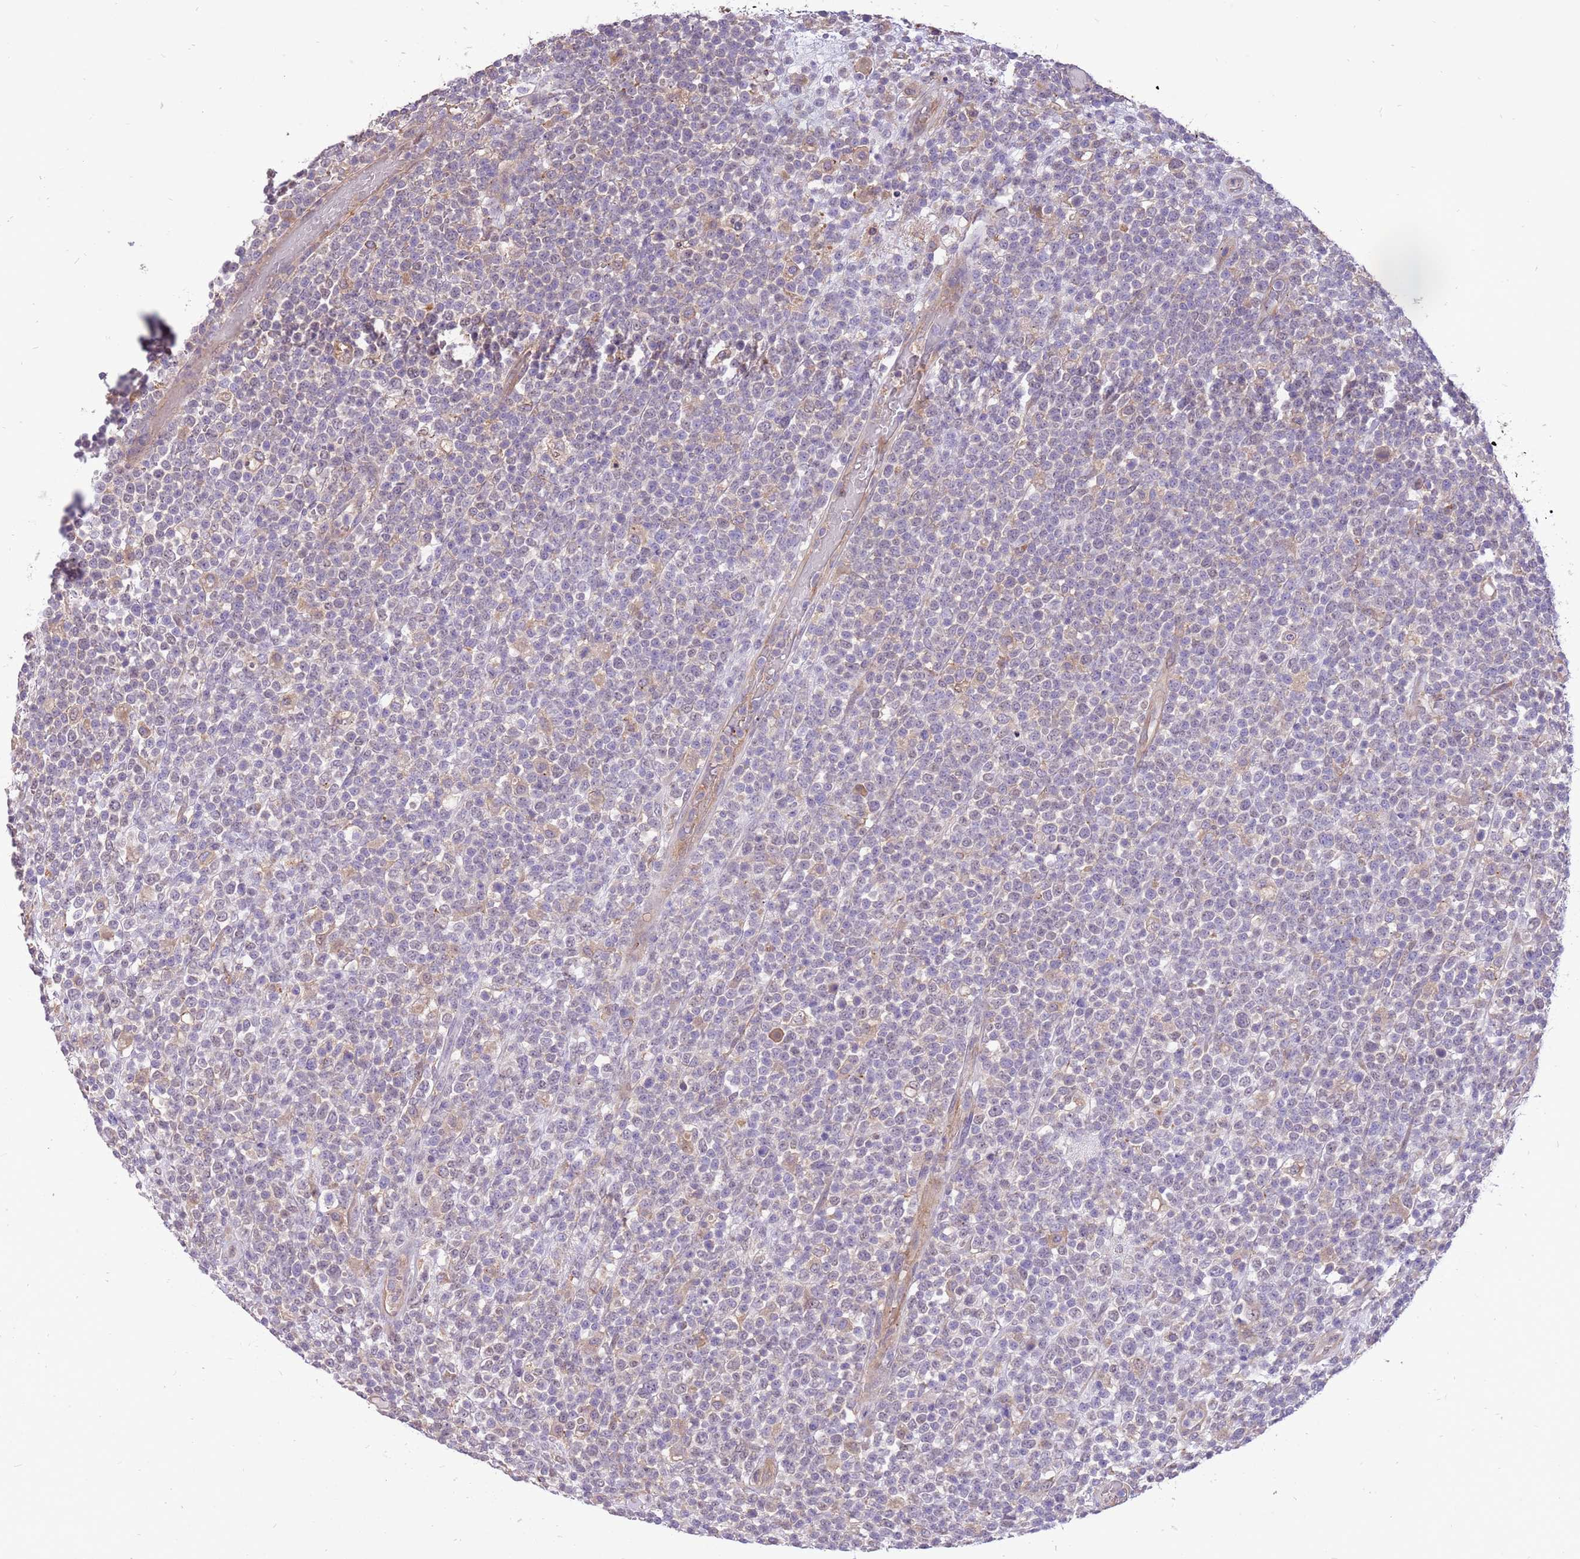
{"staining": {"intensity": "weak", "quantity": "<25%", "location": "cytoplasmic/membranous"}, "tissue": "lymphoma", "cell_type": "Tumor cells", "image_type": "cancer", "snomed": [{"axis": "morphology", "description": "Malignant lymphoma, non-Hodgkin's type, High grade"}, {"axis": "topography", "description": "Colon"}], "caption": "An immunohistochemistry image of malignant lymphoma, non-Hodgkin's type (high-grade) is shown. There is no staining in tumor cells of malignant lymphoma, non-Hodgkin's type (high-grade).", "gene": "WASHC4", "patient": {"sex": "female", "age": 53}}